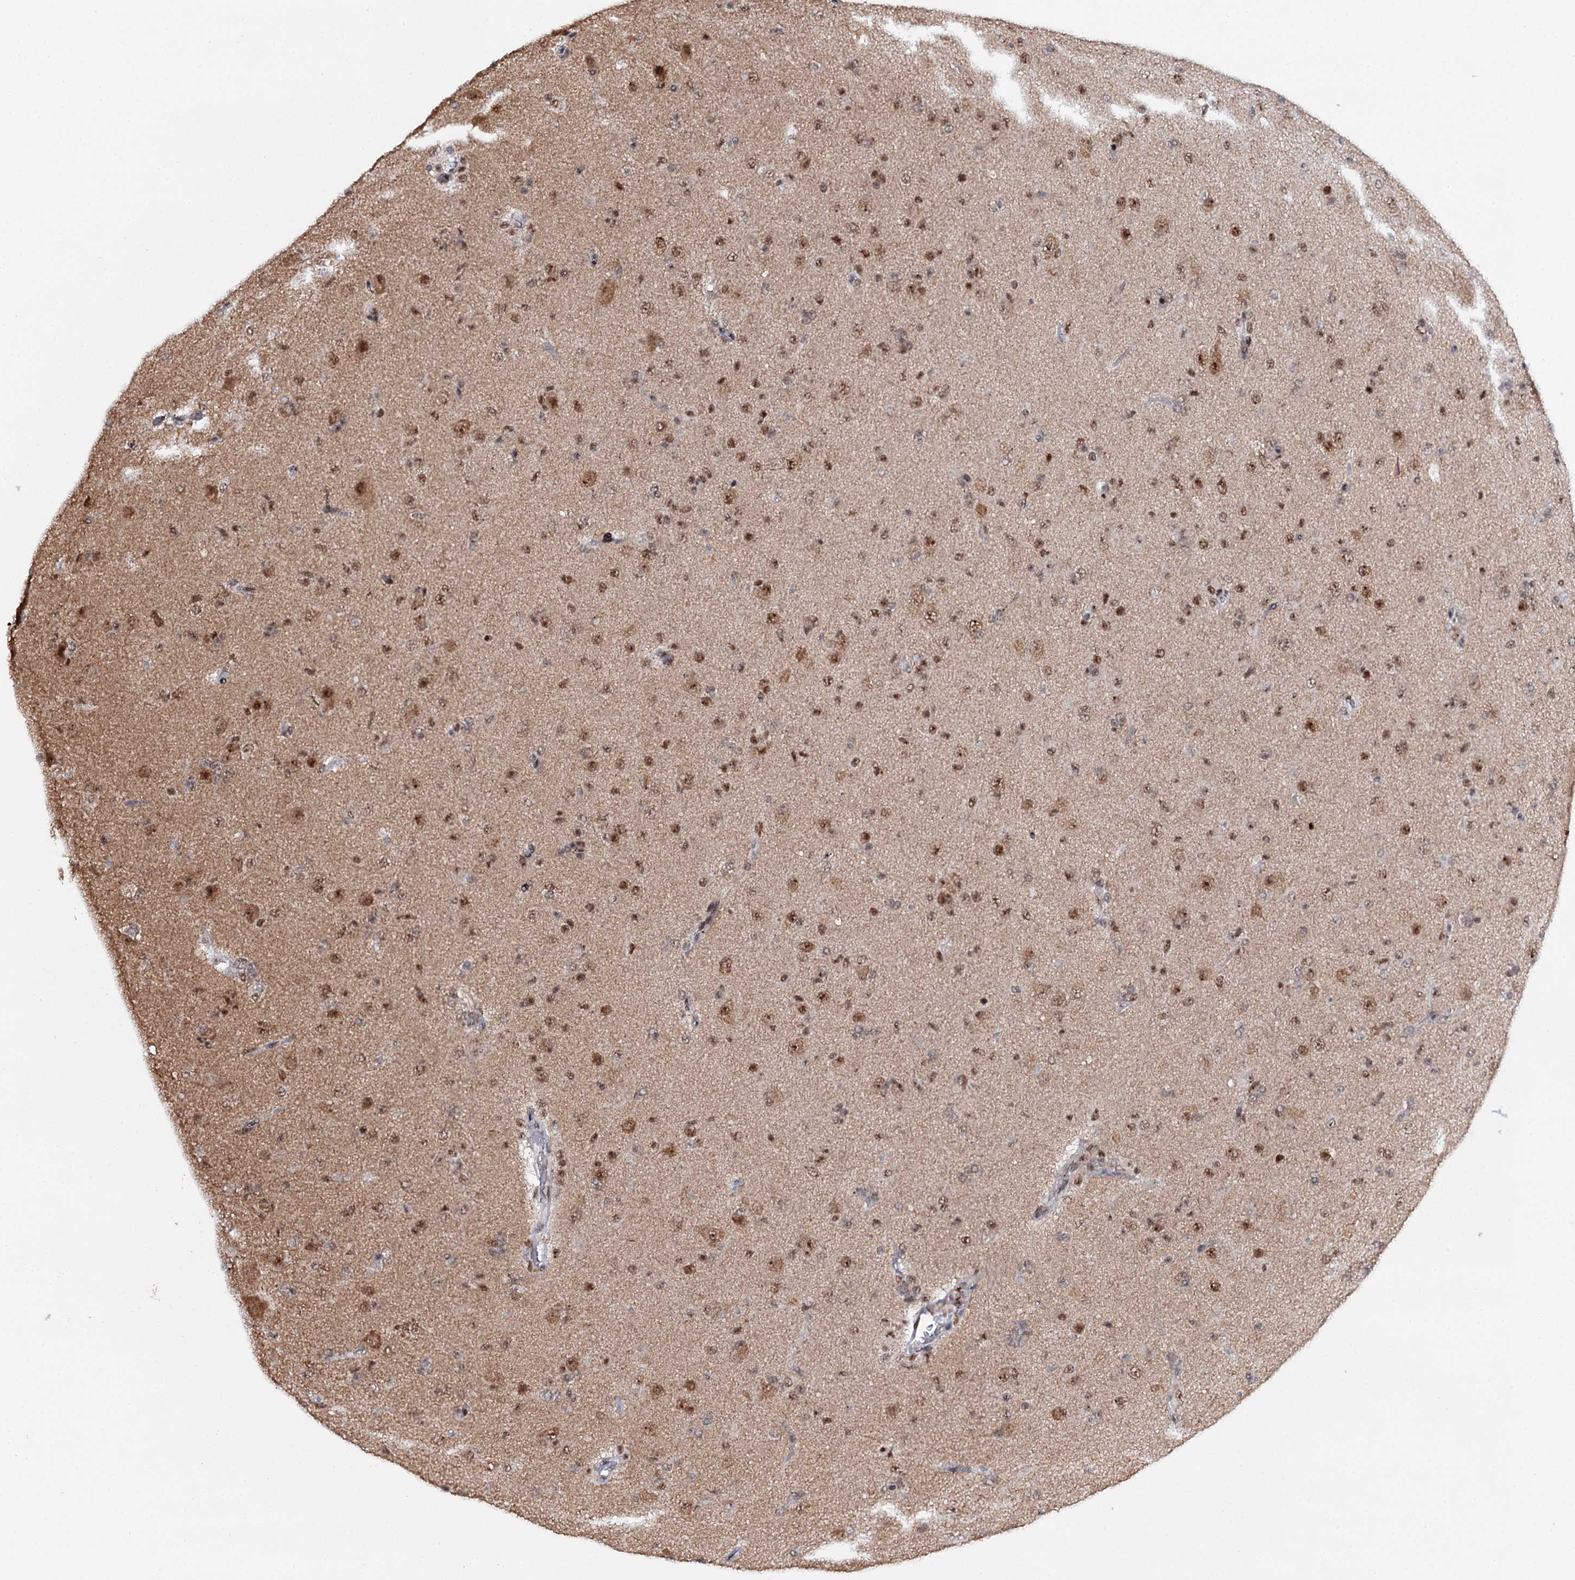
{"staining": {"intensity": "moderate", "quantity": ">75%", "location": "nuclear"}, "tissue": "glioma", "cell_type": "Tumor cells", "image_type": "cancer", "snomed": [{"axis": "morphology", "description": "Glioma, malignant, Low grade"}, {"axis": "topography", "description": "Brain"}], "caption": "Tumor cells demonstrate moderate nuclear staining in about >75% of cells in glioma.", "gene": "BUD13", "patient": {"sex": "male", "age": 65}}